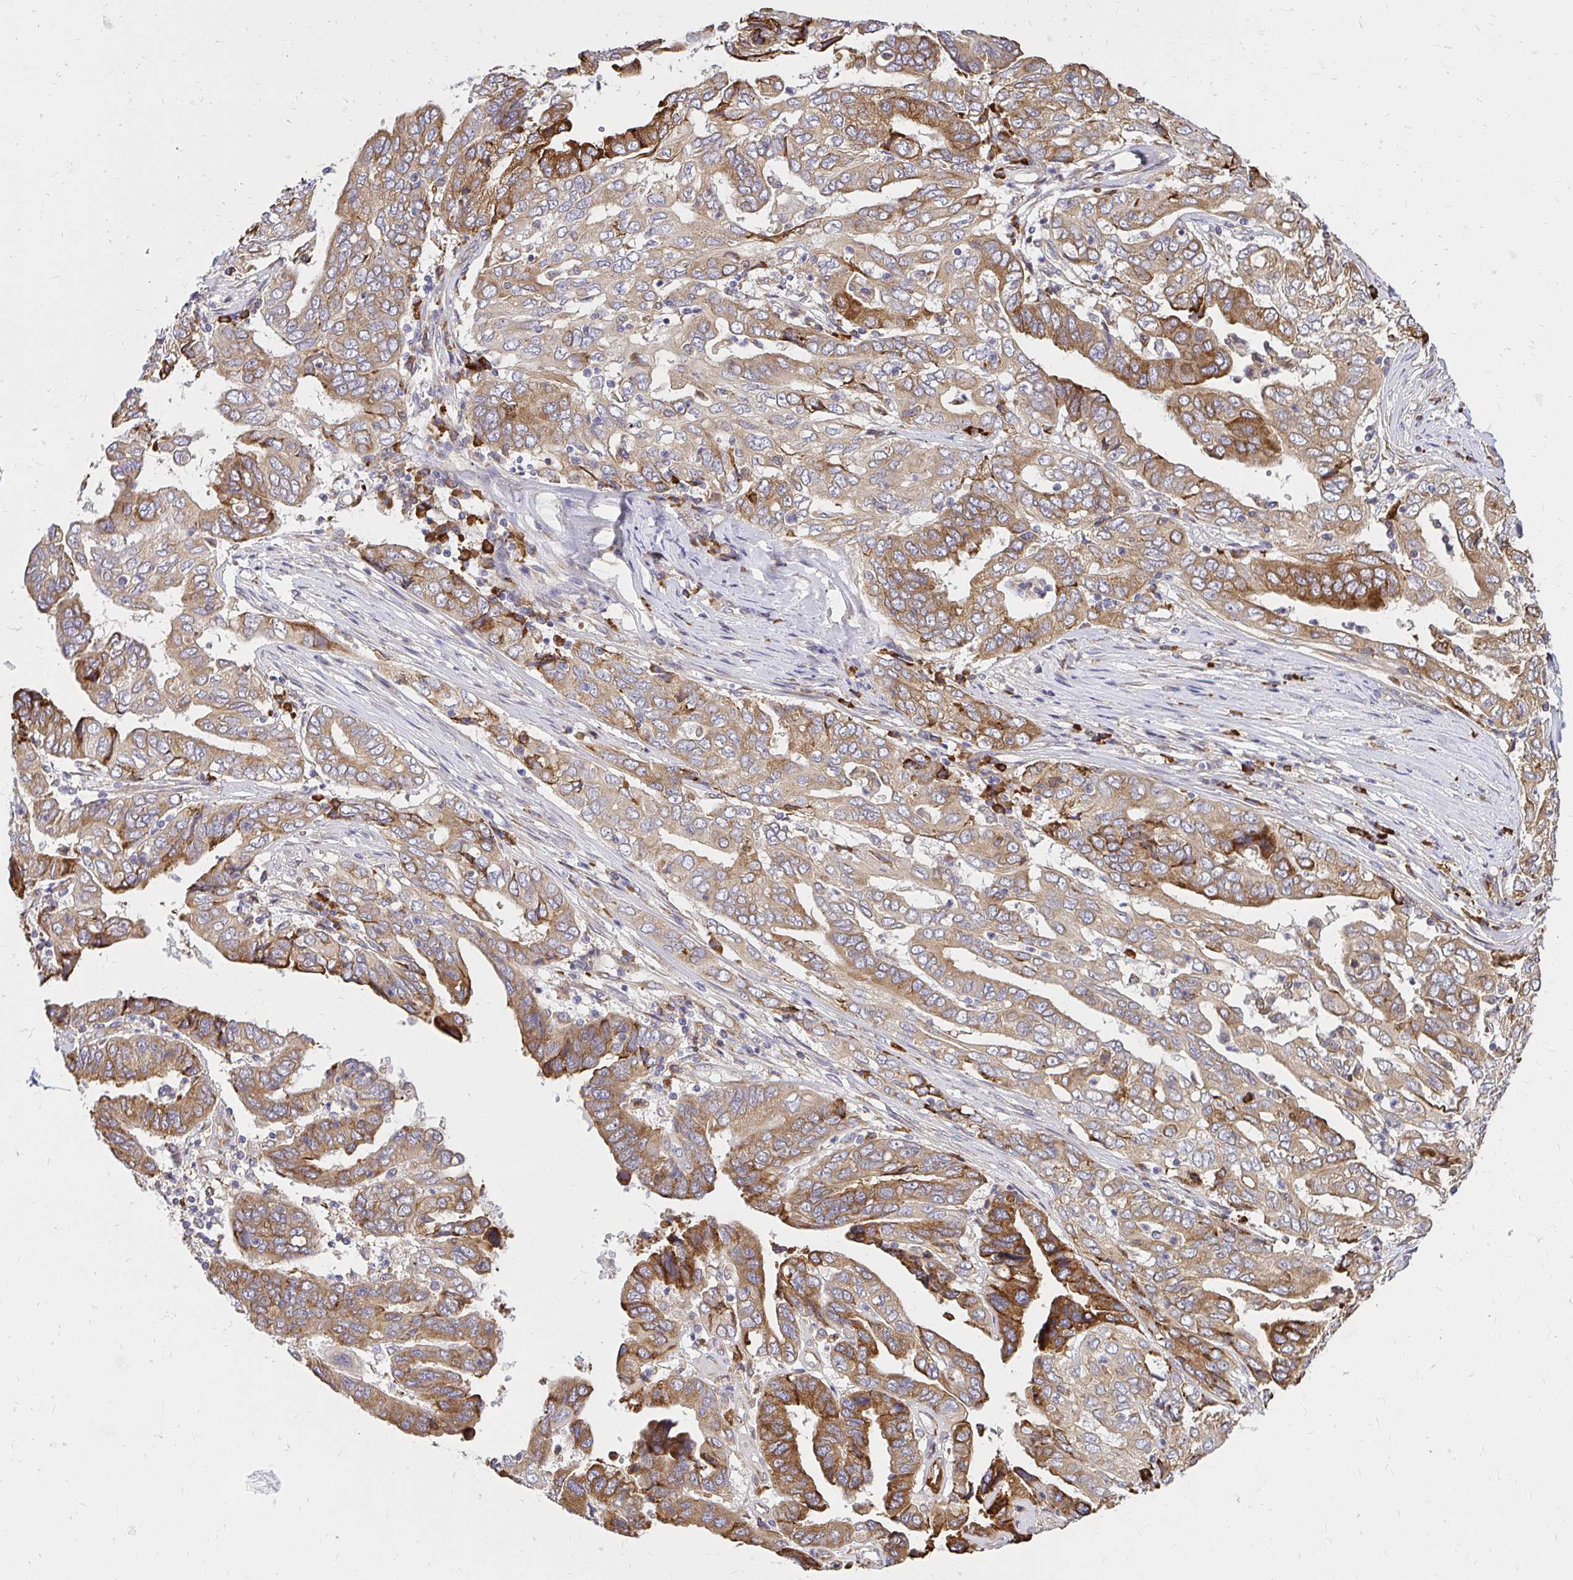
{"staining": {"intensity": "strong", "quantity": "25%-75%", "location": "cytoplasmic/membranous"}, "tissue": "ovarian cancer", "cell_type": "Tumor cells", "image_type": "cancer", "snomed": [{"axis": "morphology", "description": "Cystadenocarcinoma, serous, NOS"}, {"axis": "topography", "description": "Ovary"}], "caption": "Brown immunohistochemical staining in ovarian cancer (serous cystadenocarcinoma) shows strong cytoplasmic/membranous staining in about 25%-75% of tumor cells. (DAB IHC with brightfield microscopy, high magnification).", "gene": "NAALAD2", "patient": {"sex": "female", "age": 79}}